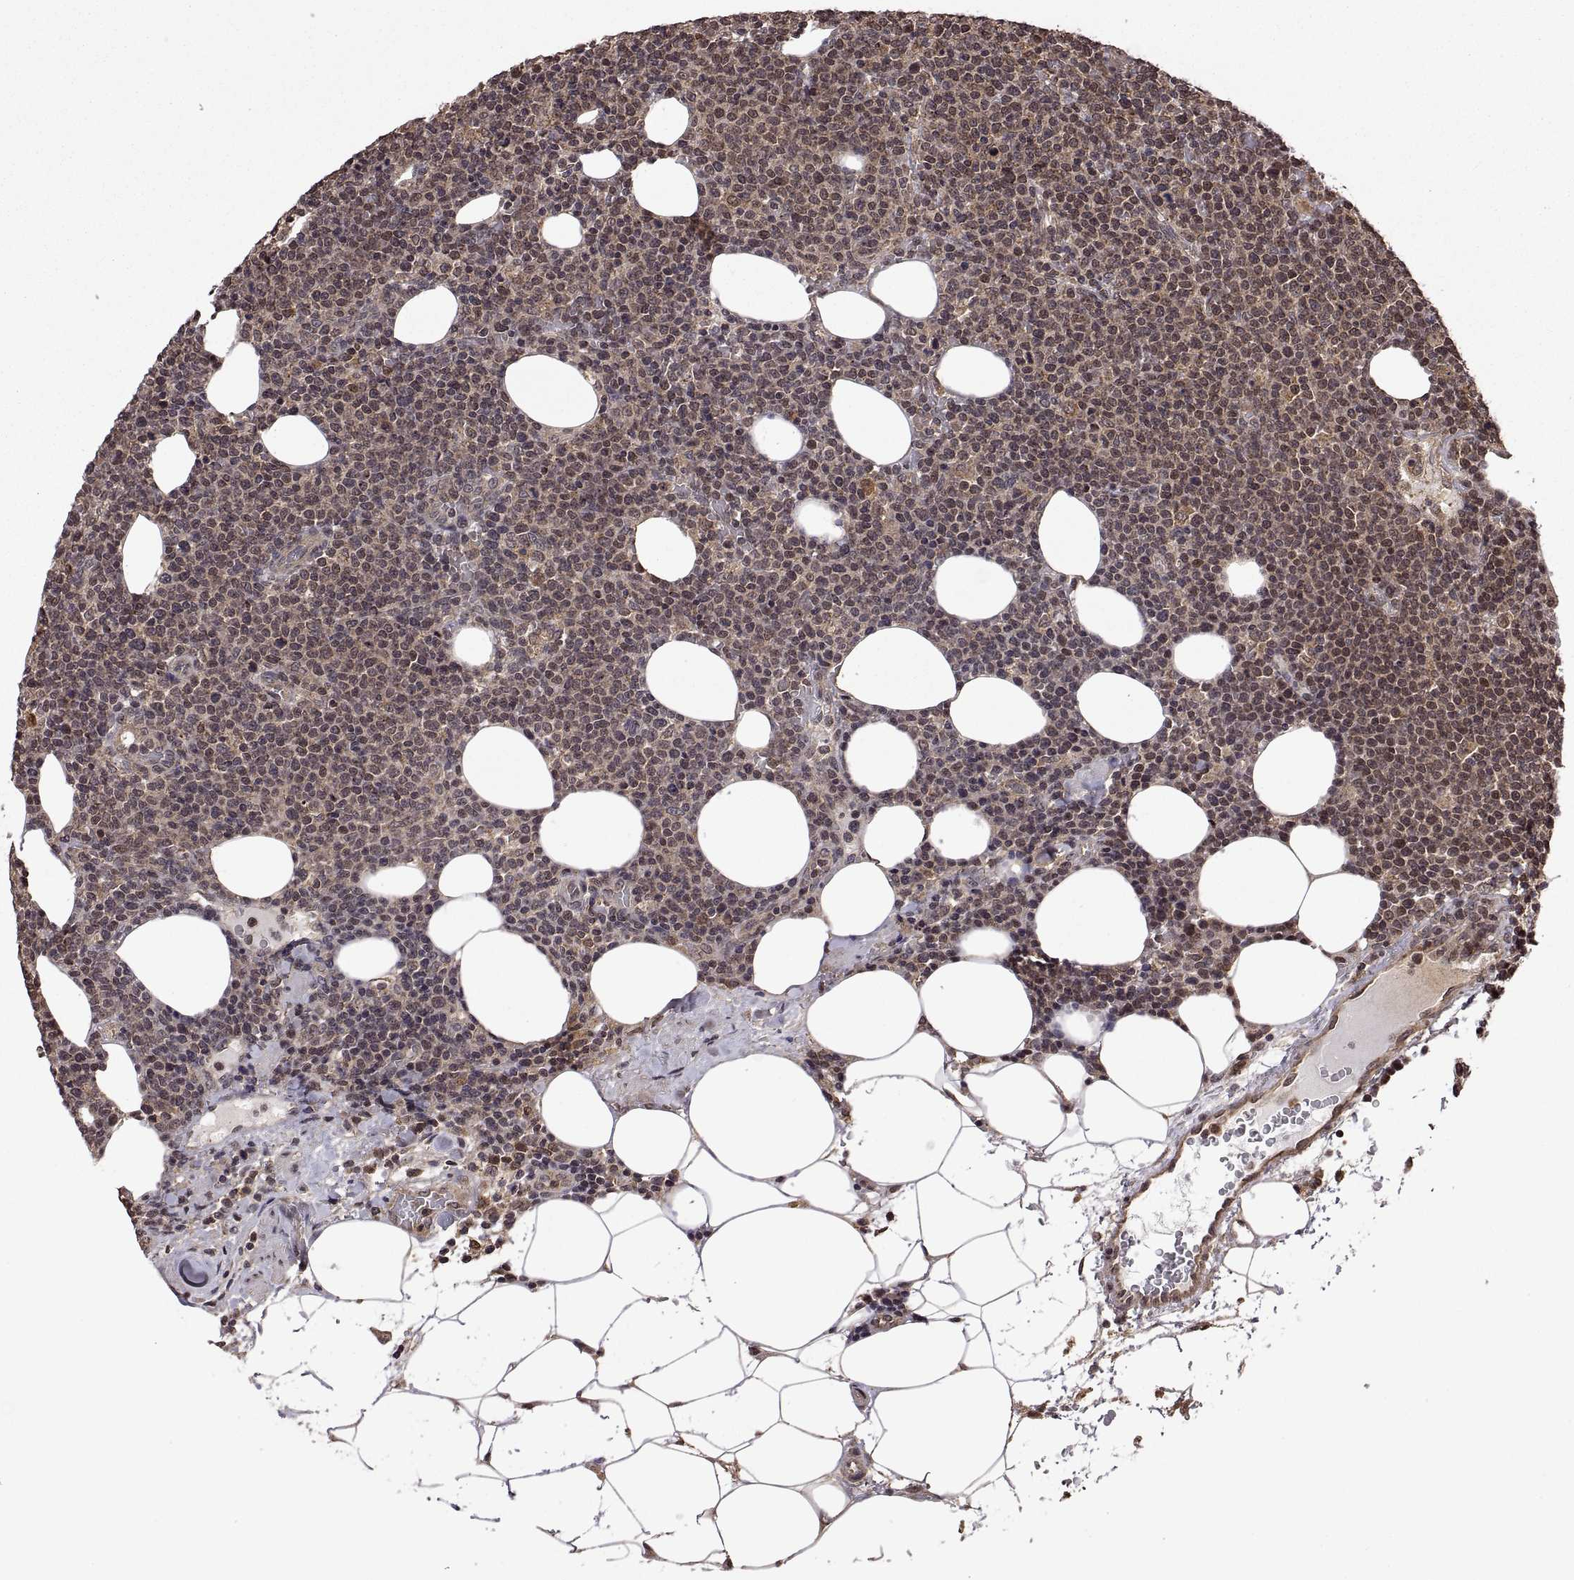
{"staining": {"intensity": "weak", "quantity": "25%-75%", "location": "cytoplasmic/membranous"}, "tissue": "lymphoma", "cell_type": "Tumor cells", "image_type": "cancer", "snomed": [{"axis": "morphology", "description": "Malignant lymphoma, non-Hodgkin's type, High grade"}, {"axis": "topography", "description": "Lymph node"}], "caption": "This photomicrograph exhibits IHC staining of malignant lymphoma, non-Hodgkin's type (high-grade), with low weak cytoplasmic/membranous positivity in about 25%-75% of tumor cells.", "gene": "ZNRF2", "patient": {"sex": "male", "age": 61}}